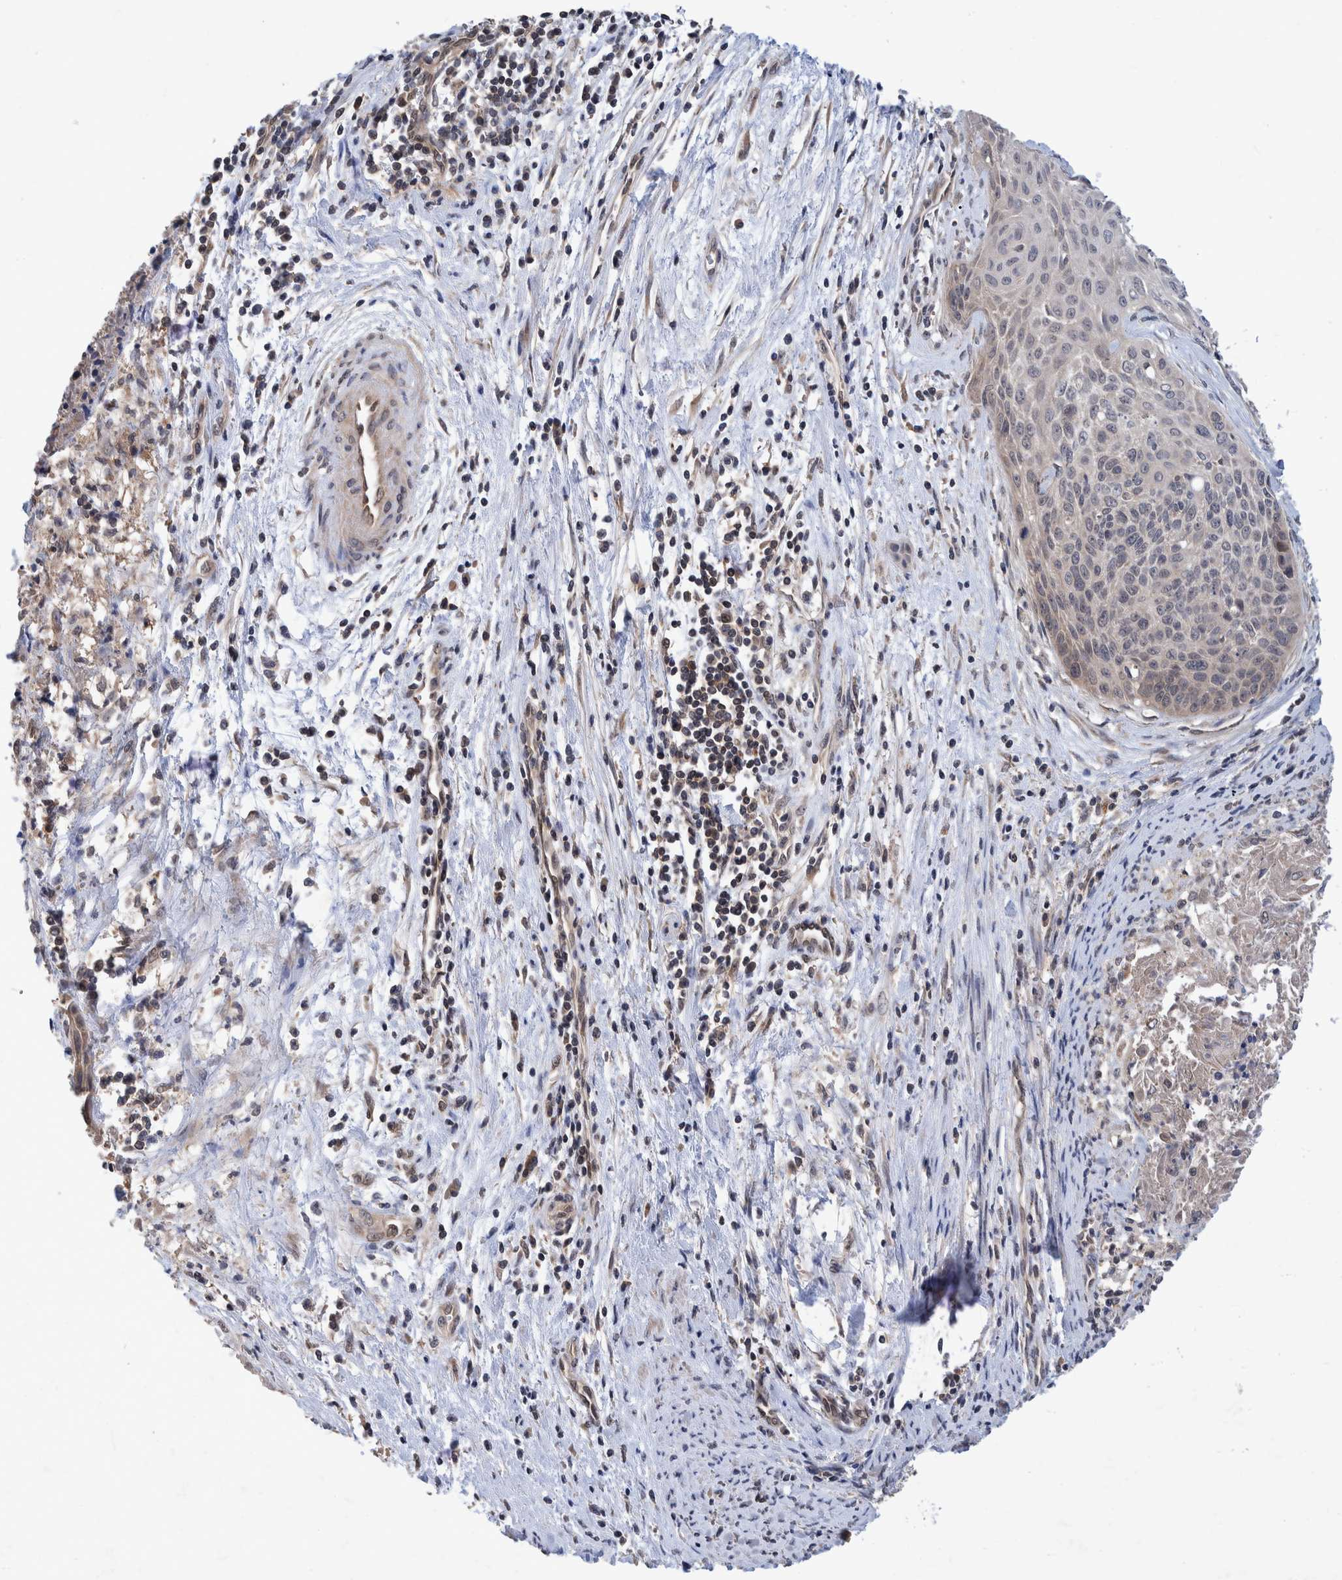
{"staining": {"intensity": "negative", "quantity": "none", "location": "none"}, "tissue": "cervical cancer", "cell_type": "Tumor cells", "image_type": "cancer", "snomed": [{"axis": "morphology", "description": "Squamous cell carcinoma, NOS"}, {"axis": "topography", "description": "Cervix"}], "caption": "A micrograph of cervical cancer stained for a protein shows no brown staining in tumor cells. (DAB (3,3'-diaminobenzidine) IHC, high magnification).", "gene": "PLPBP", "patient": {"sex": "female", "age": 55}}